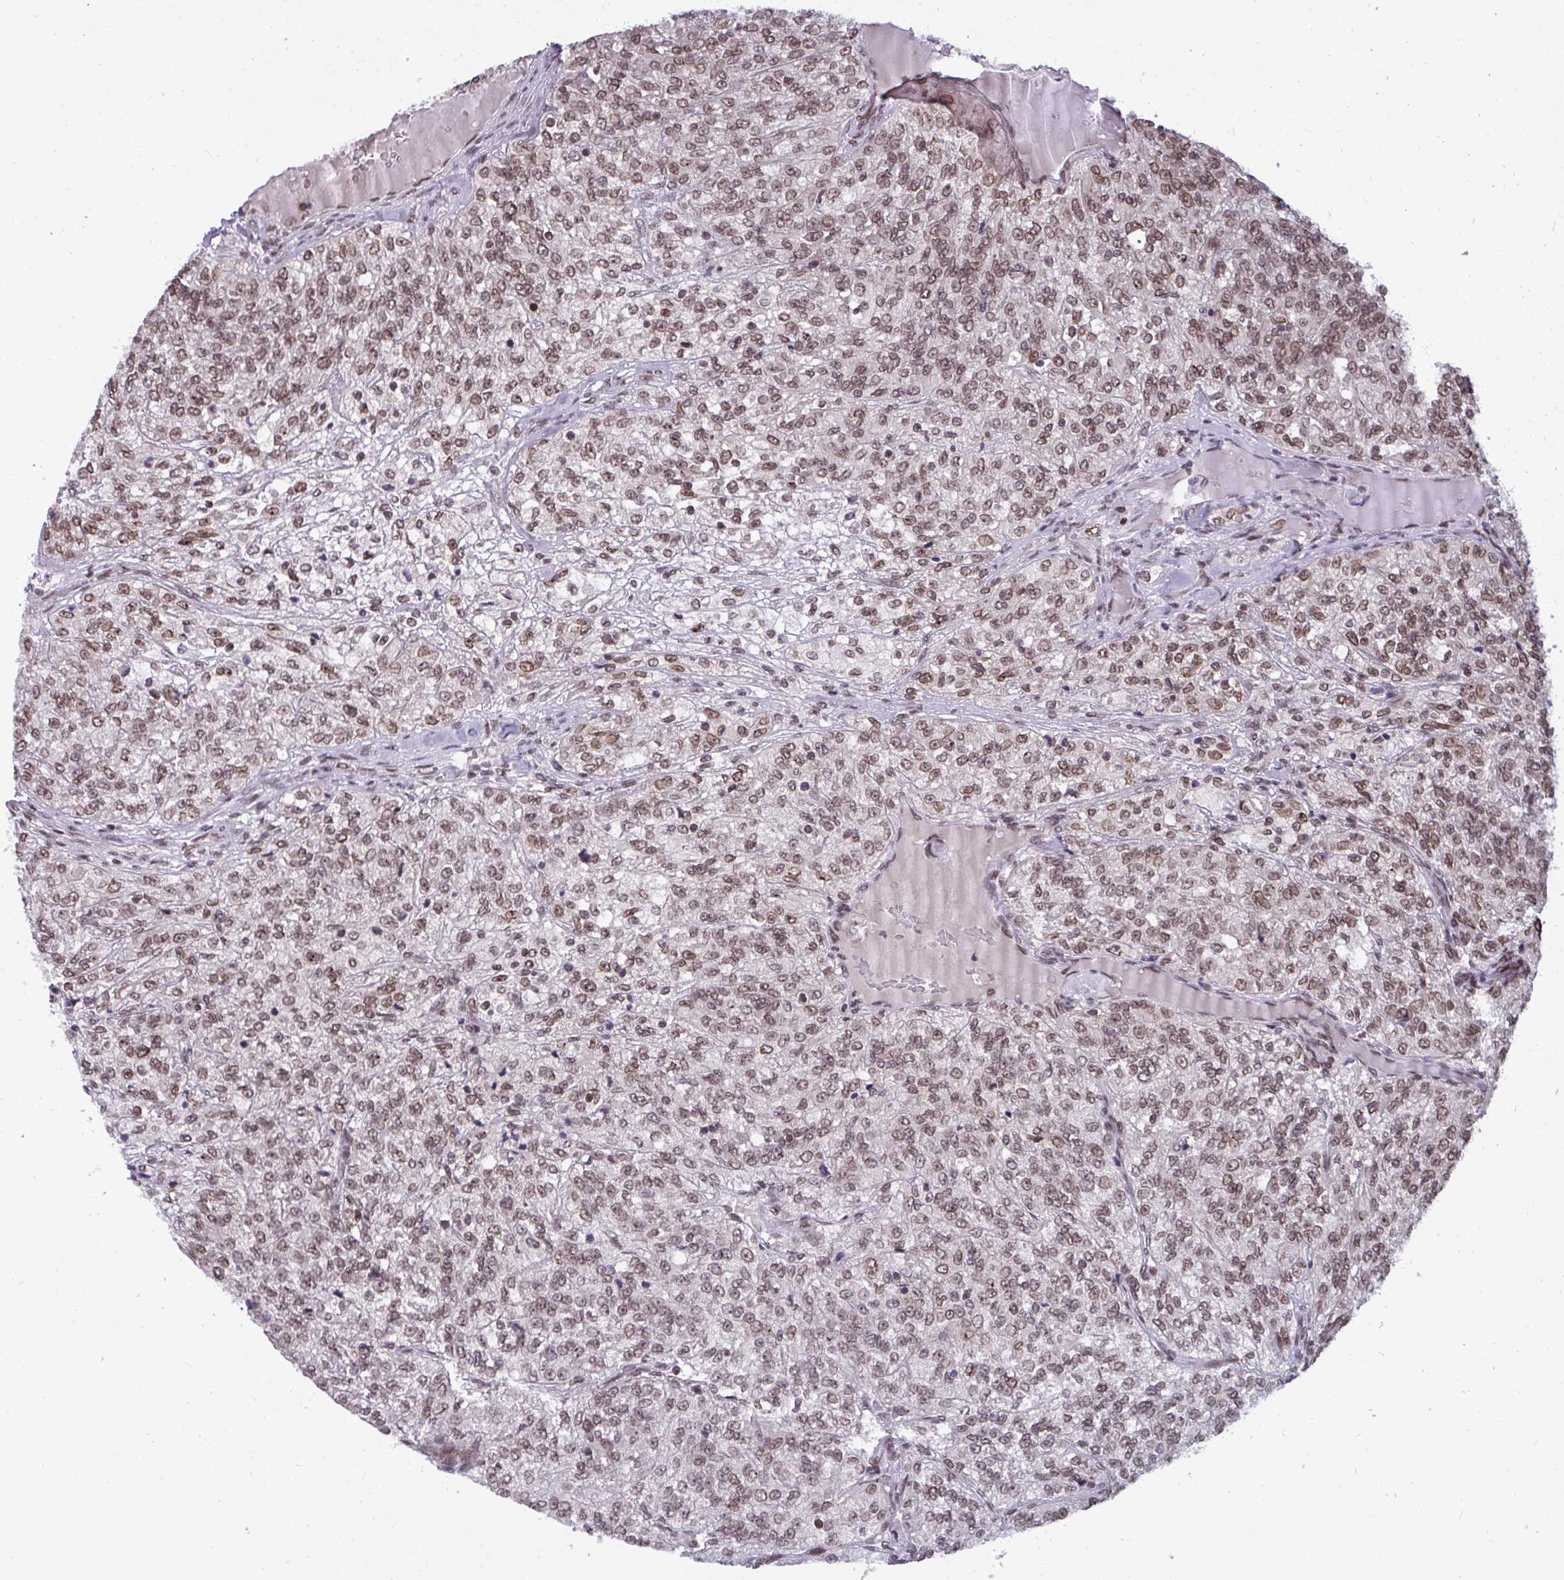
{"staining": {"intensity": "moderate", "quantity": ">75%", "location": "nuclear"}, "tissue": "renal cancer", "cell_type": "Tumor cells", "image_type": "cancer", "snomed": [{"axis": "morphology", "description": "Adenocarcinoma, NOS"}, {"axis": "topography", "description": "Kidney"}], "caption": "Moderate nuclear staining is identified in about >75% of tumor cells in renal cancer (adenocarcinoma).", "gene": "JPT1", "patient": {"sex": "female", "age": 63}}